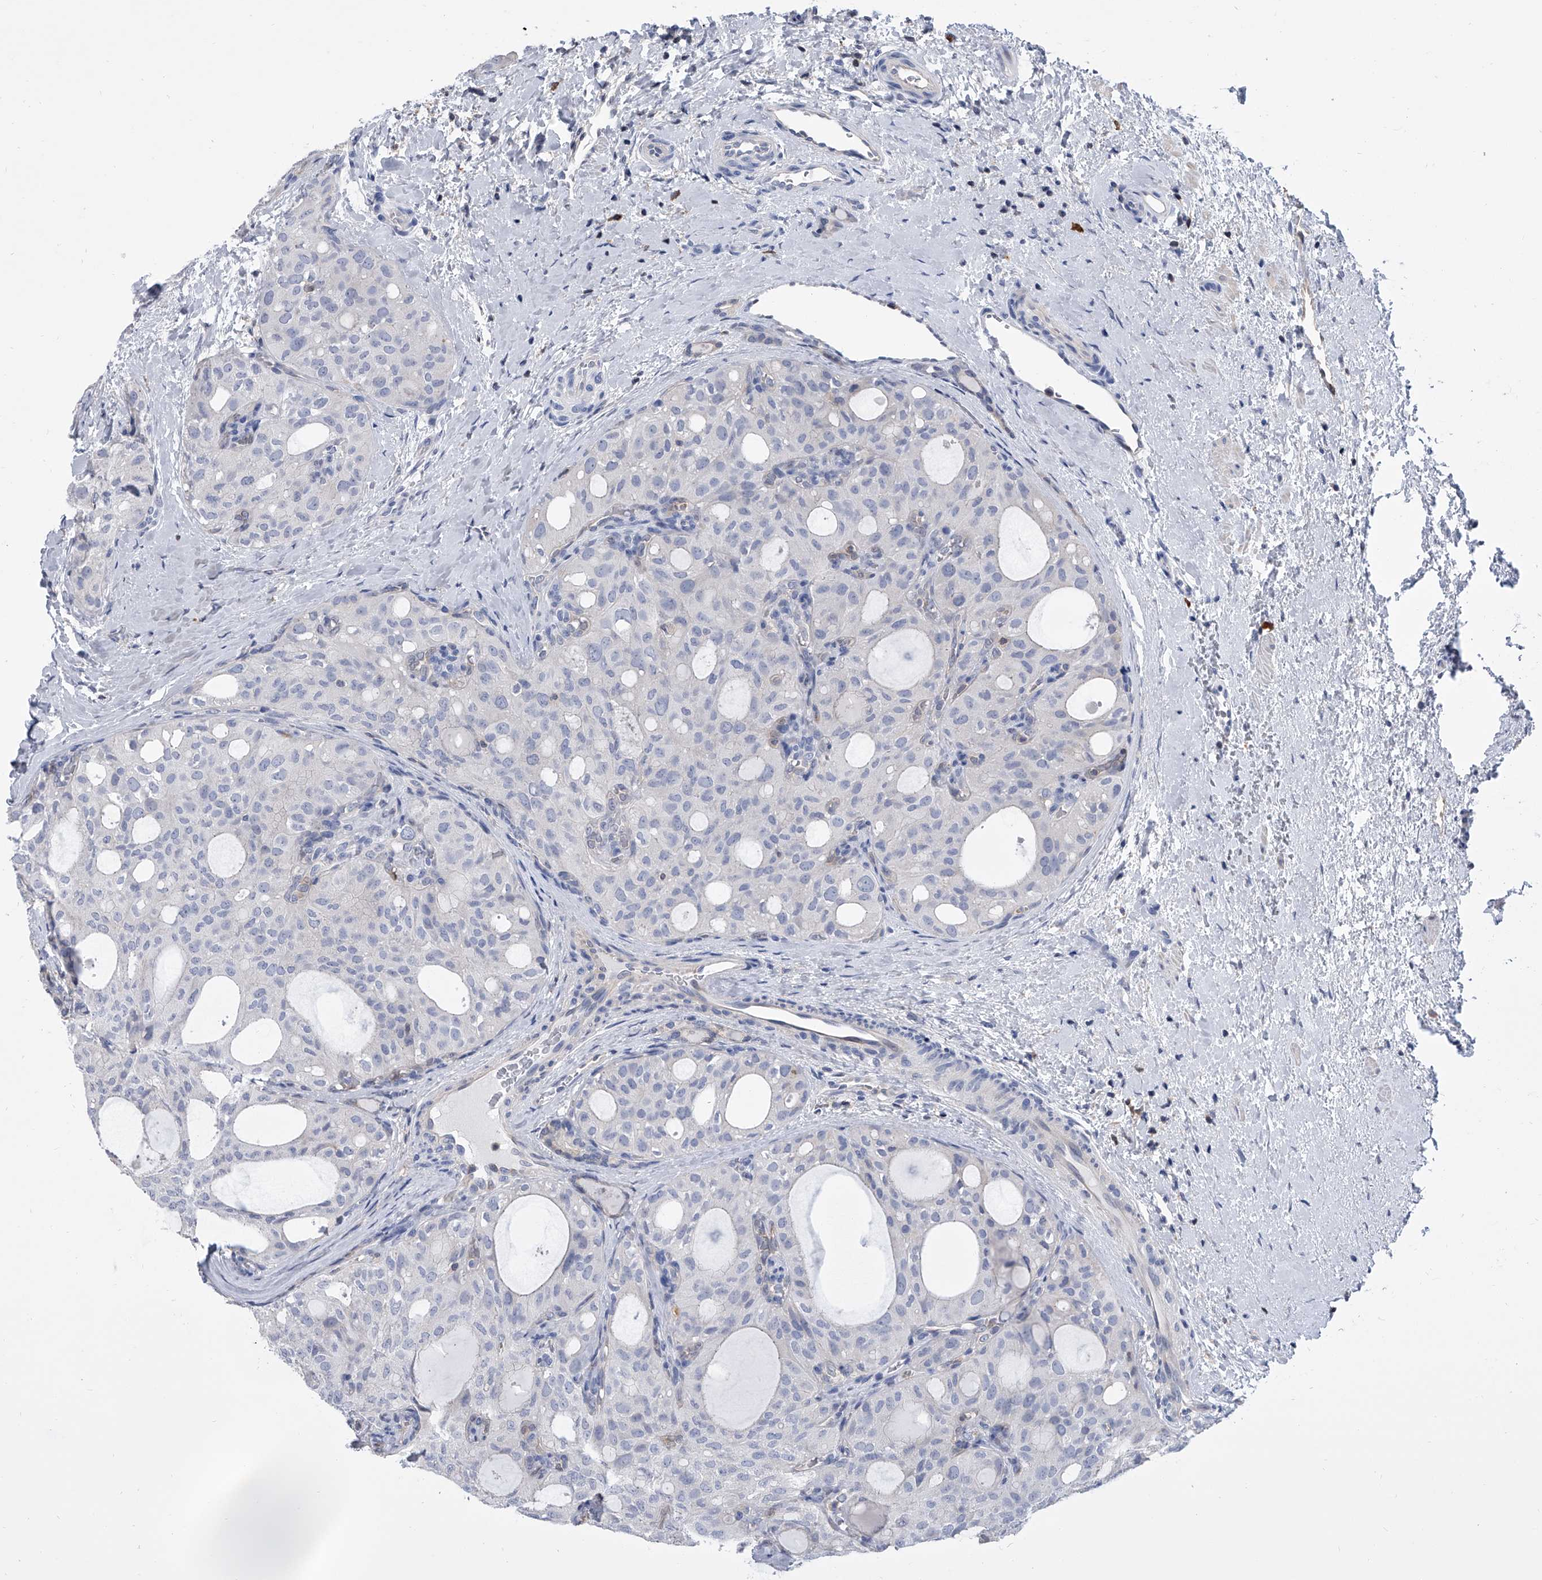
{"staining": {"intensity": "negative", "quantity": "none", "location": "none"}, "tissue": "thyroid cancer", "cell_type": "Tumor cells", "image_type": "cancer", "snomed": [{"axis": "morphology", "description": "Follicular adenoma carcinoma, NOS"}, {"axis": "topography", "description": "Thyroid gland"}], "caption": "High magnification brightfield microscopy of follicular adenoma carcinoma (thyroid) stained with DAB (3,3'-diaminobenzidine) (brown) and counterstained with hematoxylin (blue): tumor cells show no significant positivity.", "gene": "SERPINB9", "patient": {"sex": "male", "age": 75}}